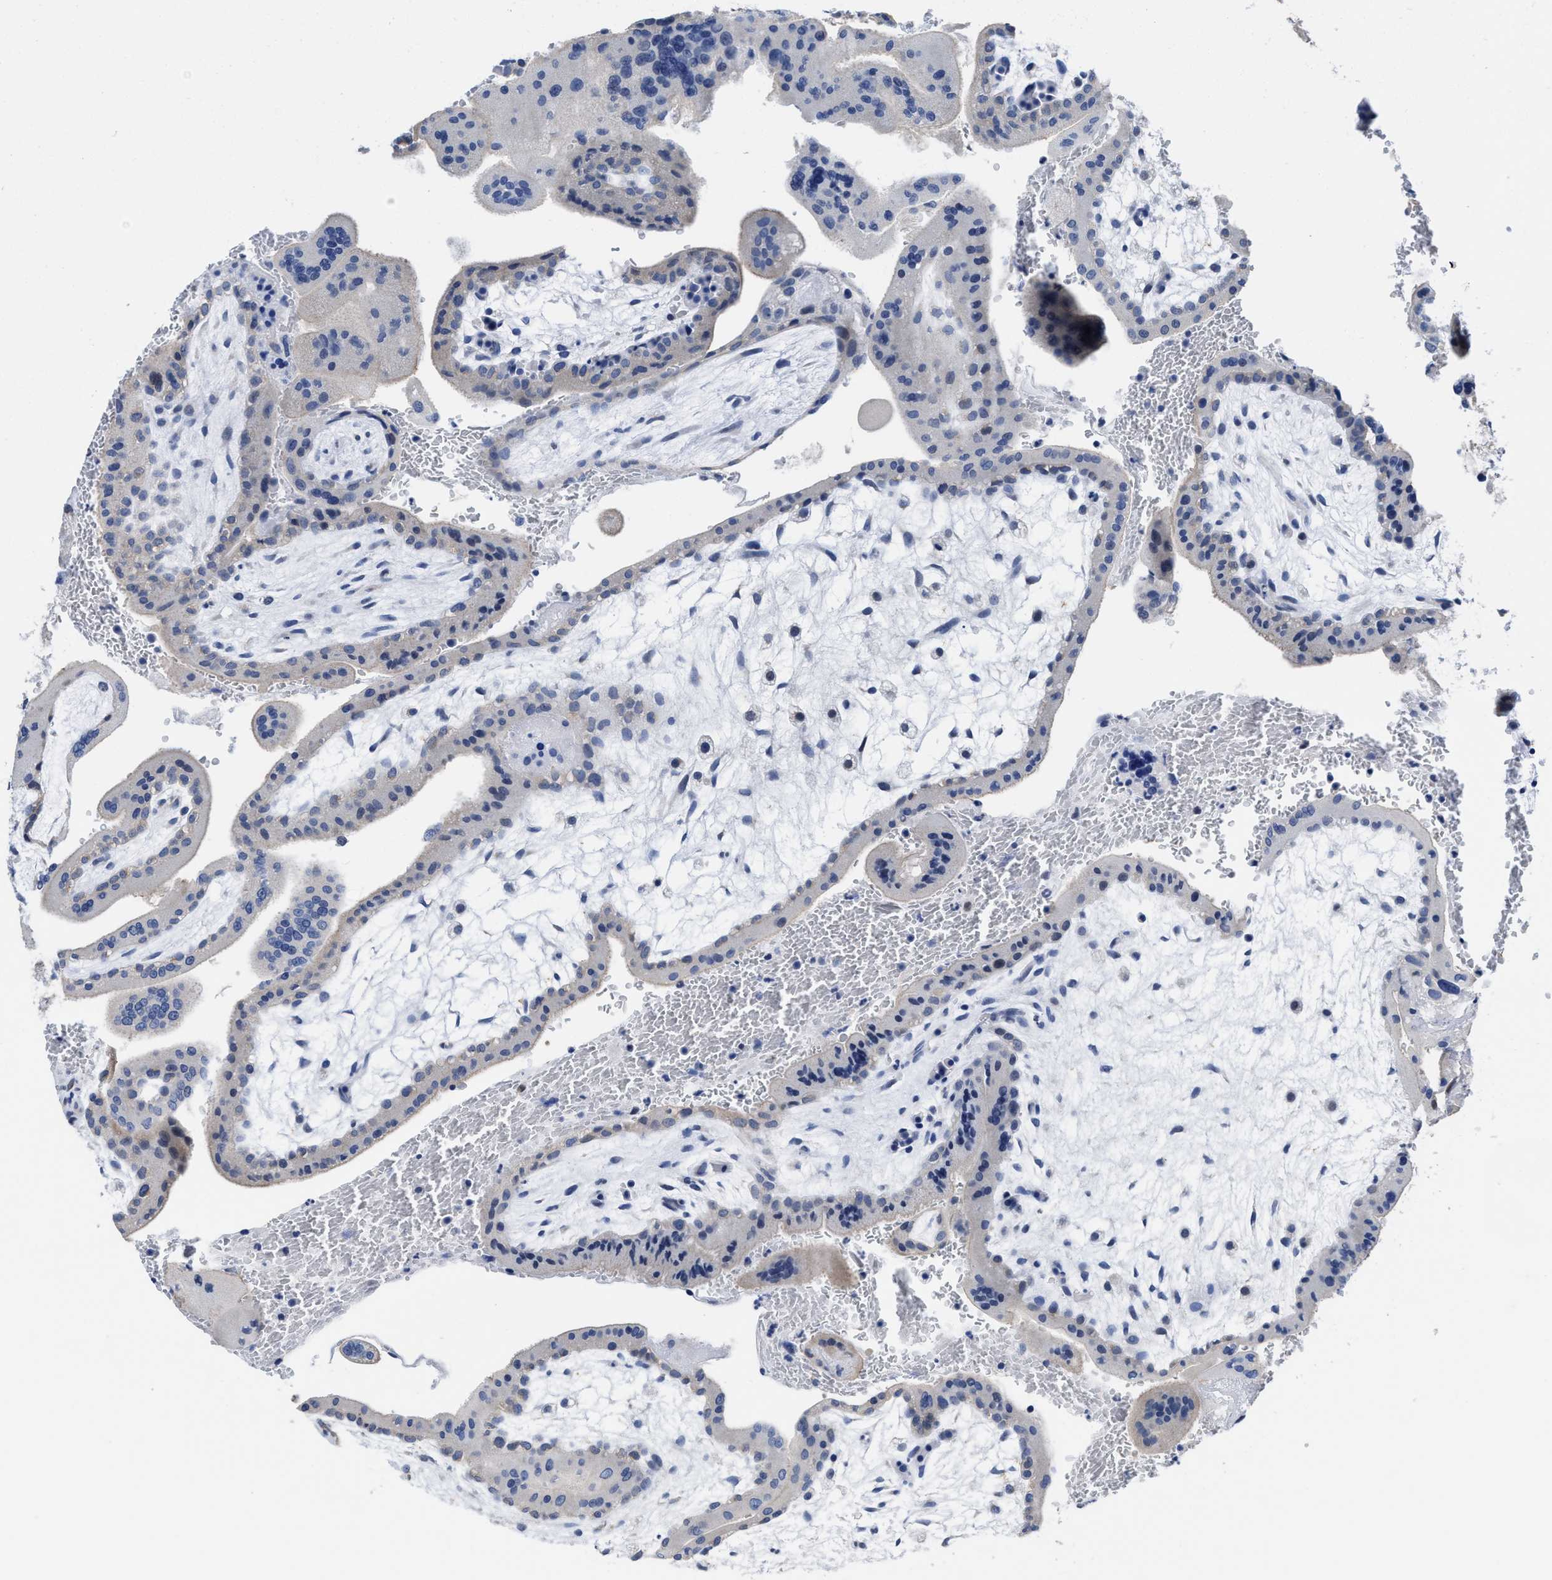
{"staining": {"intensity": "negative", "quantity": "none", "location": "none"}, "tissue": "placenta", "cell_type": "Decidual cells", "image_type": "normal", "snomed": [{"axis": "morphology", "description": "Normal tissue, NOS"}, {"axis": "topography", "description": "Placenta"}], "caption": "This is a micrograph of immunohistochemistry staining of unremarkable placenta, which shows no expression in decidual cells.", "gene": "HOOK1", "patient": {"sex": "female", "age": 35}}